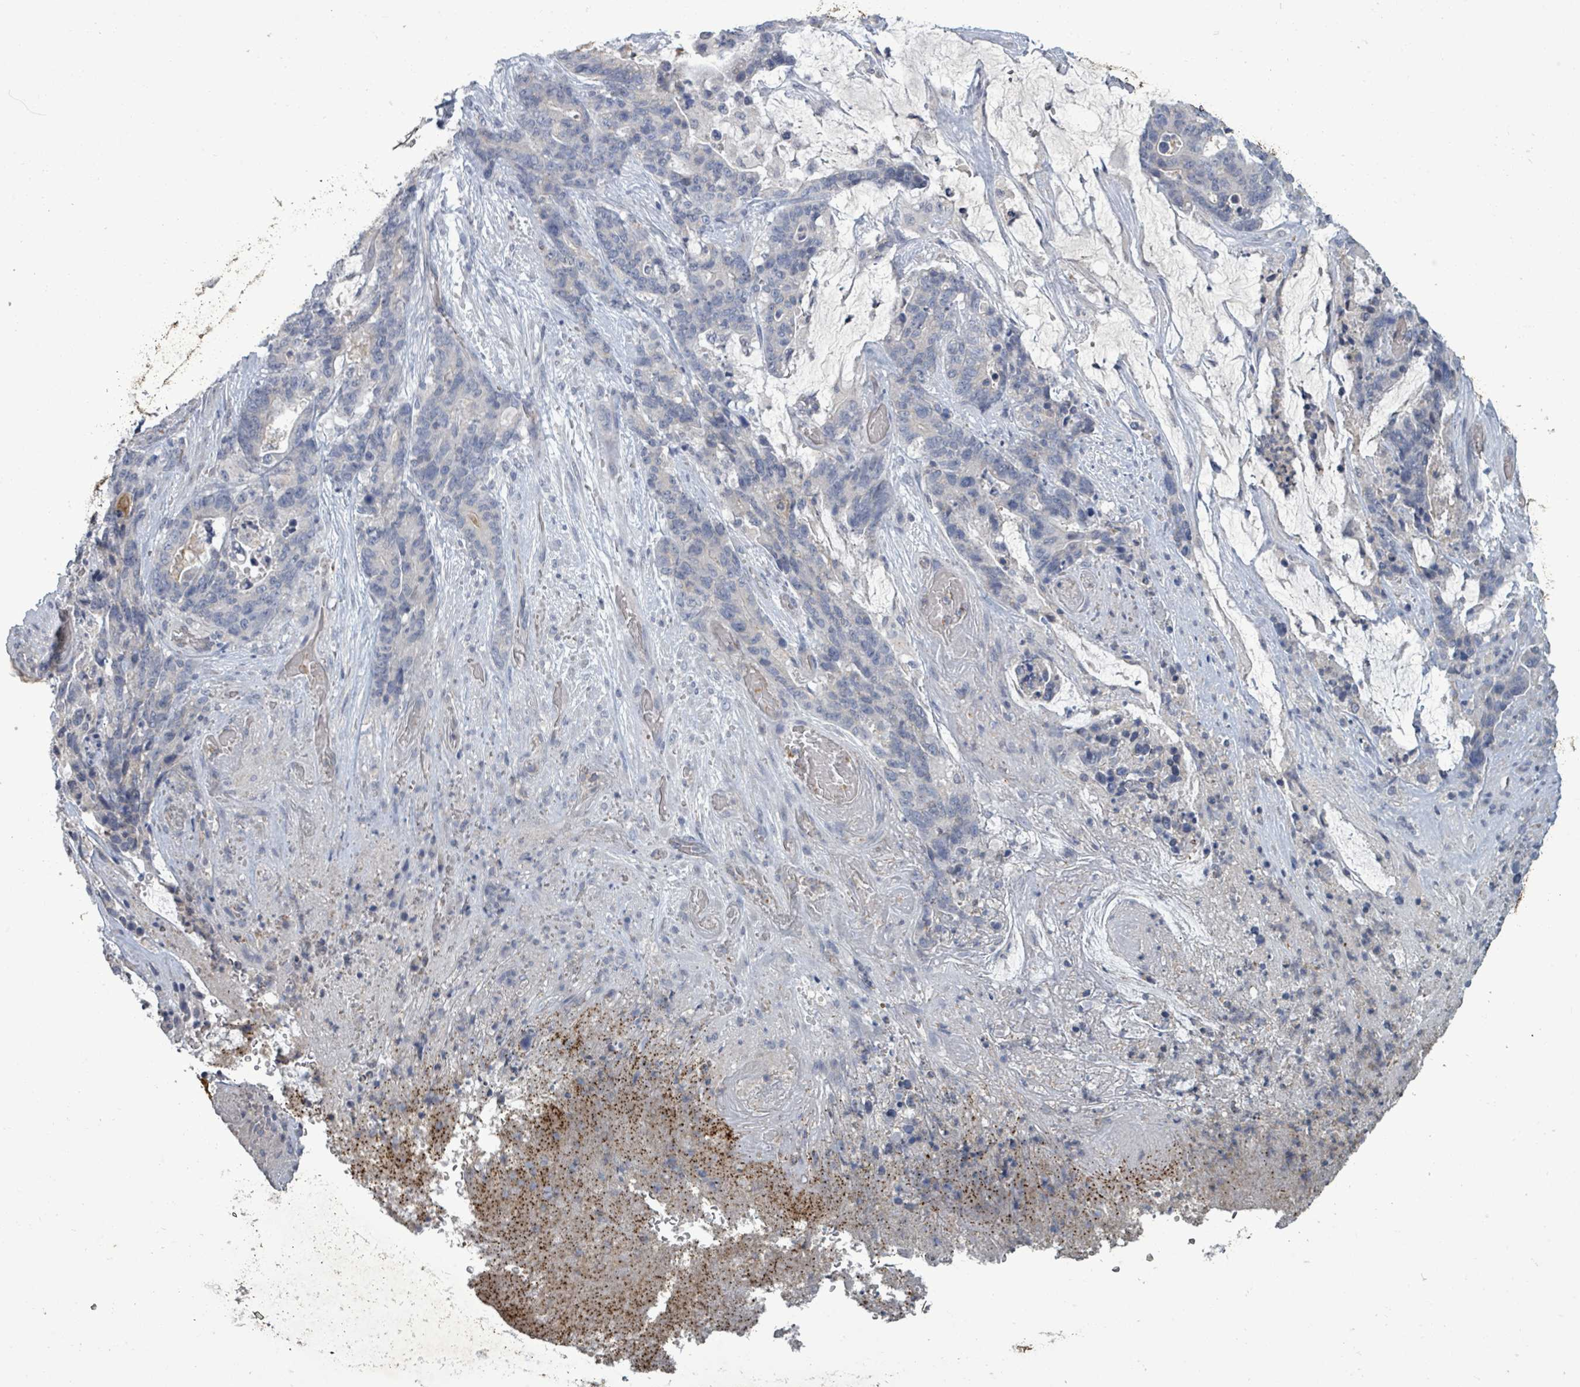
{"staining": {"intensity": "negative", "quantity": "none", "location": "none"}, "tissue": "stomach cancer", "cell_type": "Tumor cells", "image_type": "cancer", "snomed": [{"axis": "morphology", "description": "Normal tissue, NOS"}, {"axis": "morphology", "description": "Adenocarcinoma, NOS"}, {"axis": "topography", "description": "Stomach"}], "caption": "DAB (3,3'-diaminobenzidine) immunohistochemical staining of stomach cancer (adenocarcinoma) exhibits no significant positivity in tumor cells.", "gene": "GRM8", "patient": {"sex": "female", "age": 64}}